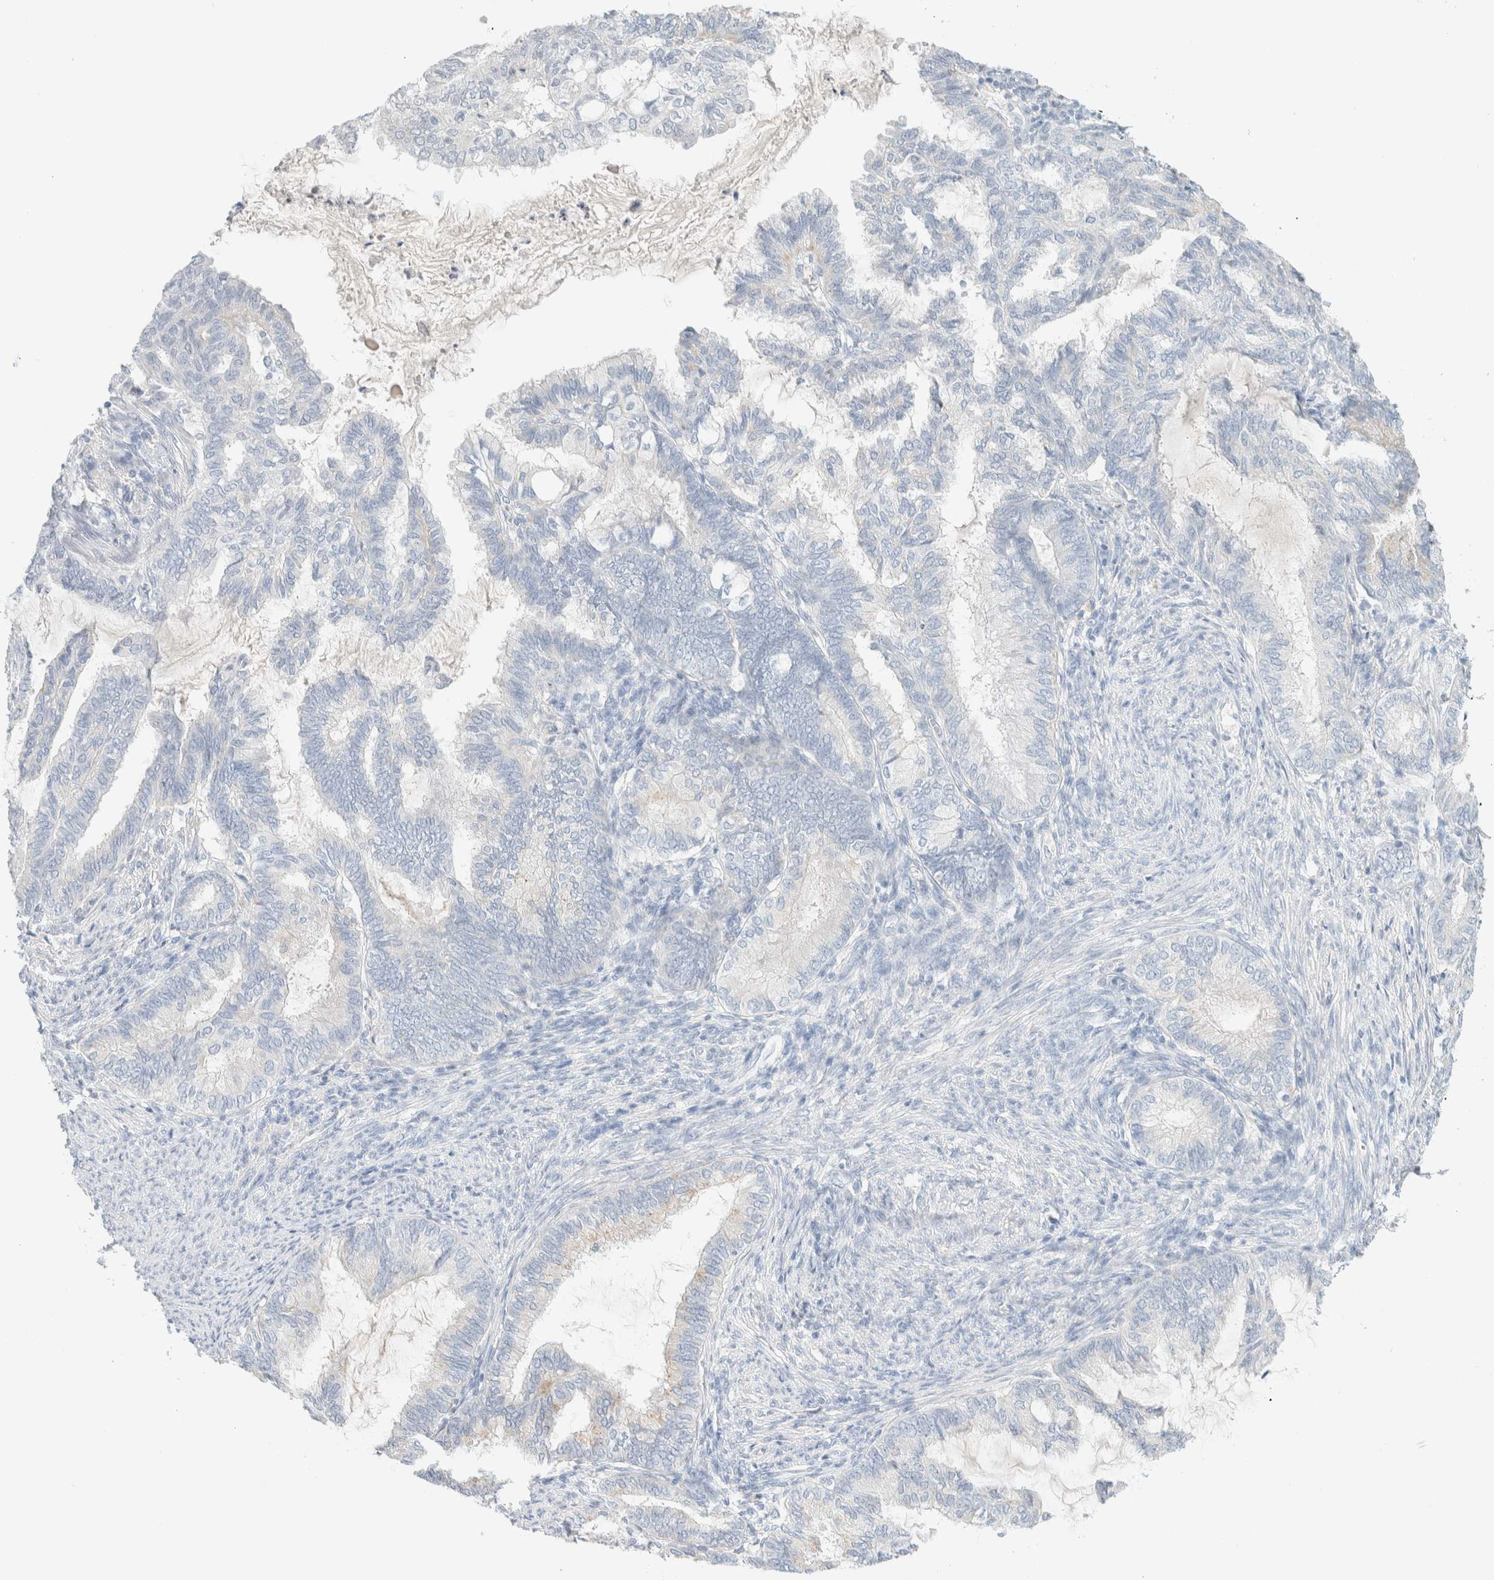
{"staining": {"intensity": "negative", "quantity": "none", "location": "none"}, "tissue": "endometrial cancer", "cell_type": "Tumor cells", "image_type": "cancer", "snomed": [{"axis": "morphology", "description": "Adenocarcinoma, NOS"}, {"axis": "topography", "description": "Endometrium"}], "caption": "A micrograph of adenocarcinoma (endometrial) stained for a protein shows no brown staining in tumor cells.", "gene": "CPQ", "patient": {"sex": "female", "age": 86}}